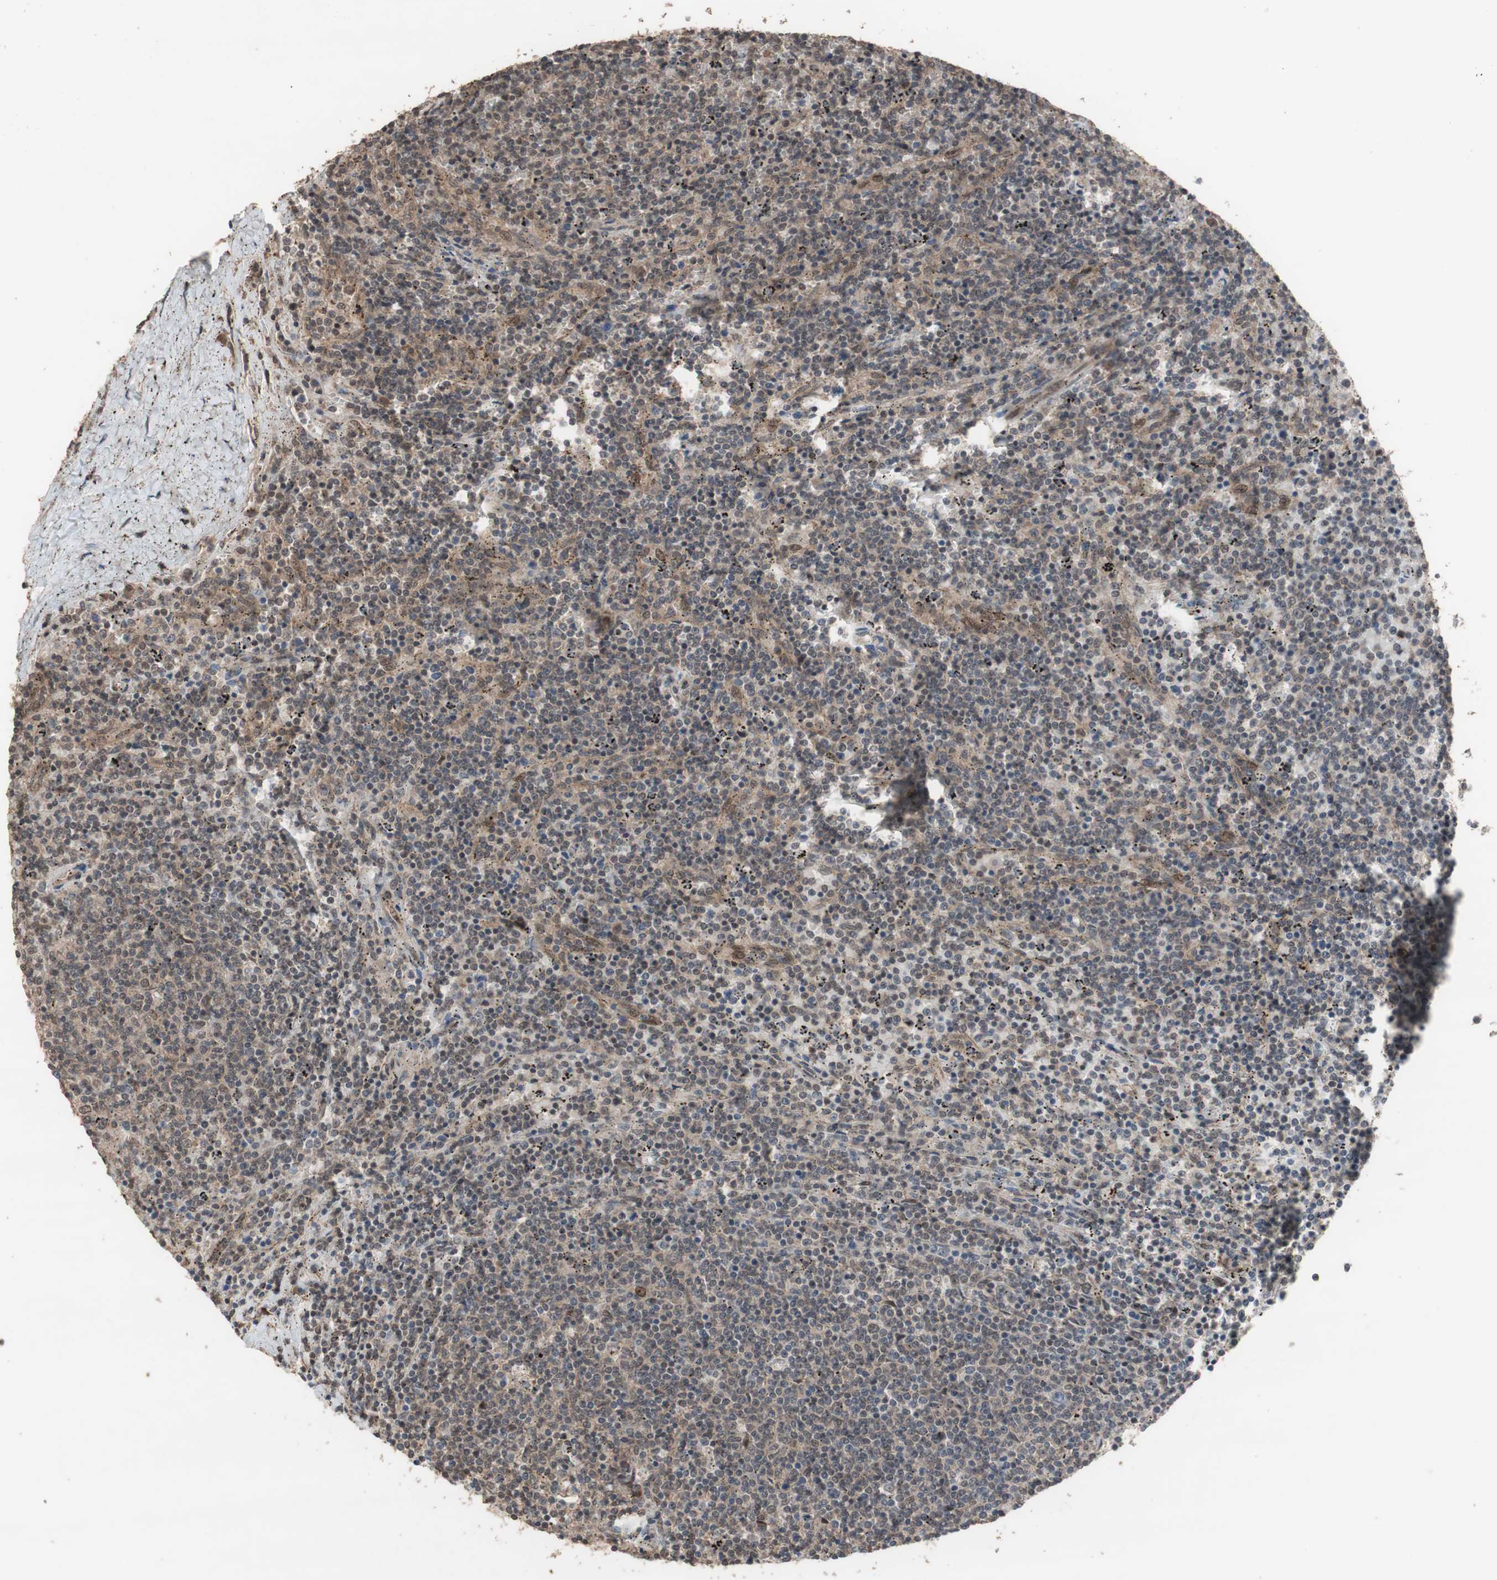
{"staining": {"intensity": "weak", "quantity": ">75%", "location": "cytoplasmic/membranous,nuclear"}, "tissue": "lymphoma", "cell_type": "Tumor cells", "image_type": "cancer", "snomed": [{"axis": "morphology", "description": "Malignant lymphoma, non-Hodgkin's type, Low grade"}, {"axis": "topography", "description": "Spleen"}], "caption": "Immunohistochemistry (IHC) photomicrograph of lymphoma stained for a protein (brown), which demonstrates low levels of weak cytoplasmic/membranous and nuclear expression in approximately >75% of tumor cells.", "gene": "KANSL1", "patient": {"sex": "female", "age": 50}}